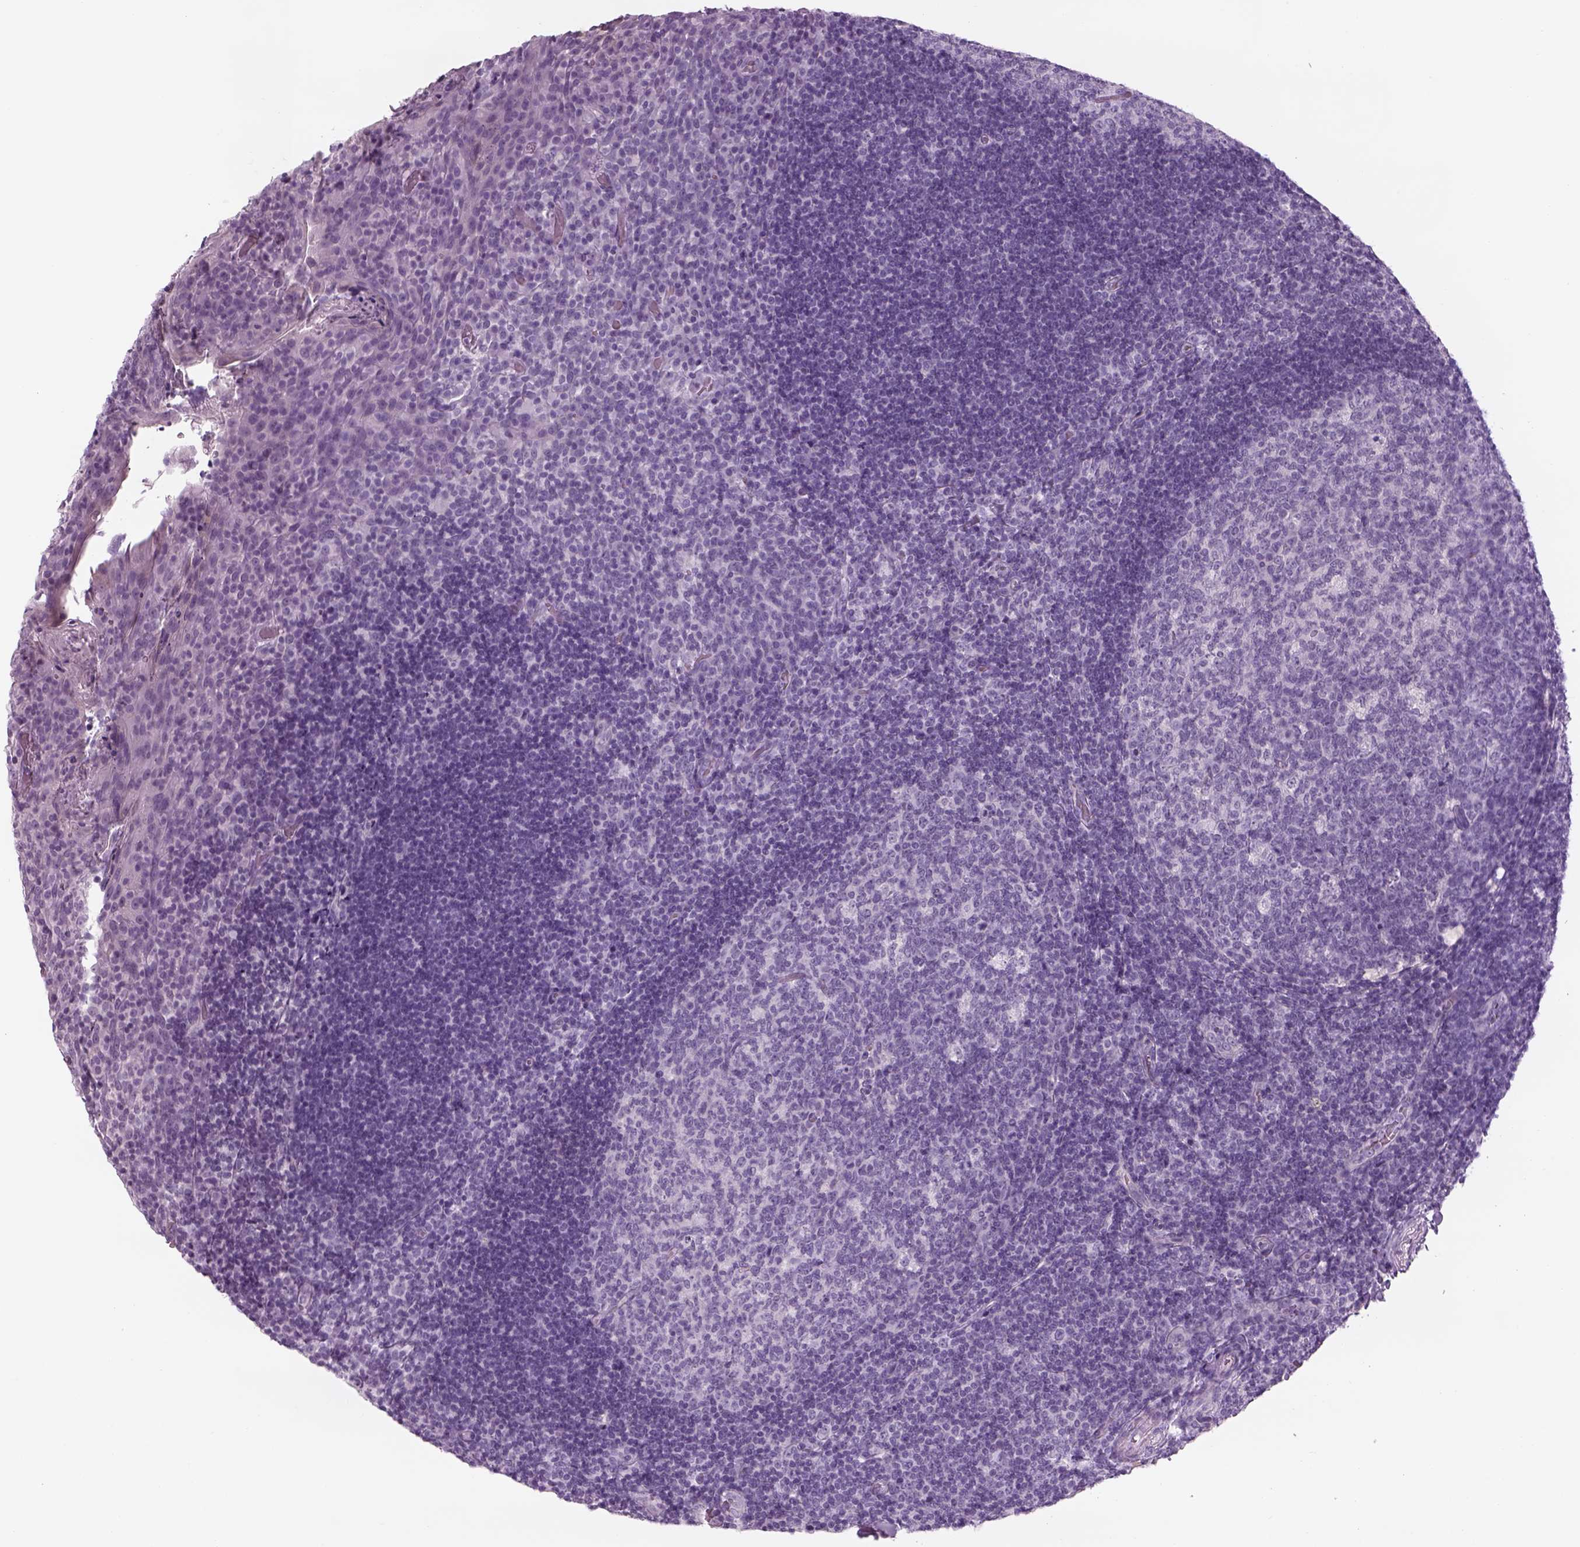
{"staining": {"intensity": "negative", "quantity": "none", "location": "none"}, "tissue": "tonsil", "cell_type": "Germinal center cells", "image_type": "normal", "snomed": [{"axis": "morphology", "description": "Normal tissue, NOS"}, {"axis": "topography", "description": "Tonsil"}], "caption": "Normal tonsil was stained to show a protein in brown. There is no significant expression in germinal center cells. (DAB immunohistochemistry with hematoxylin counter stain).", "gene": "GAS2L2", "patient": {"sex": "male", "age": 17}}